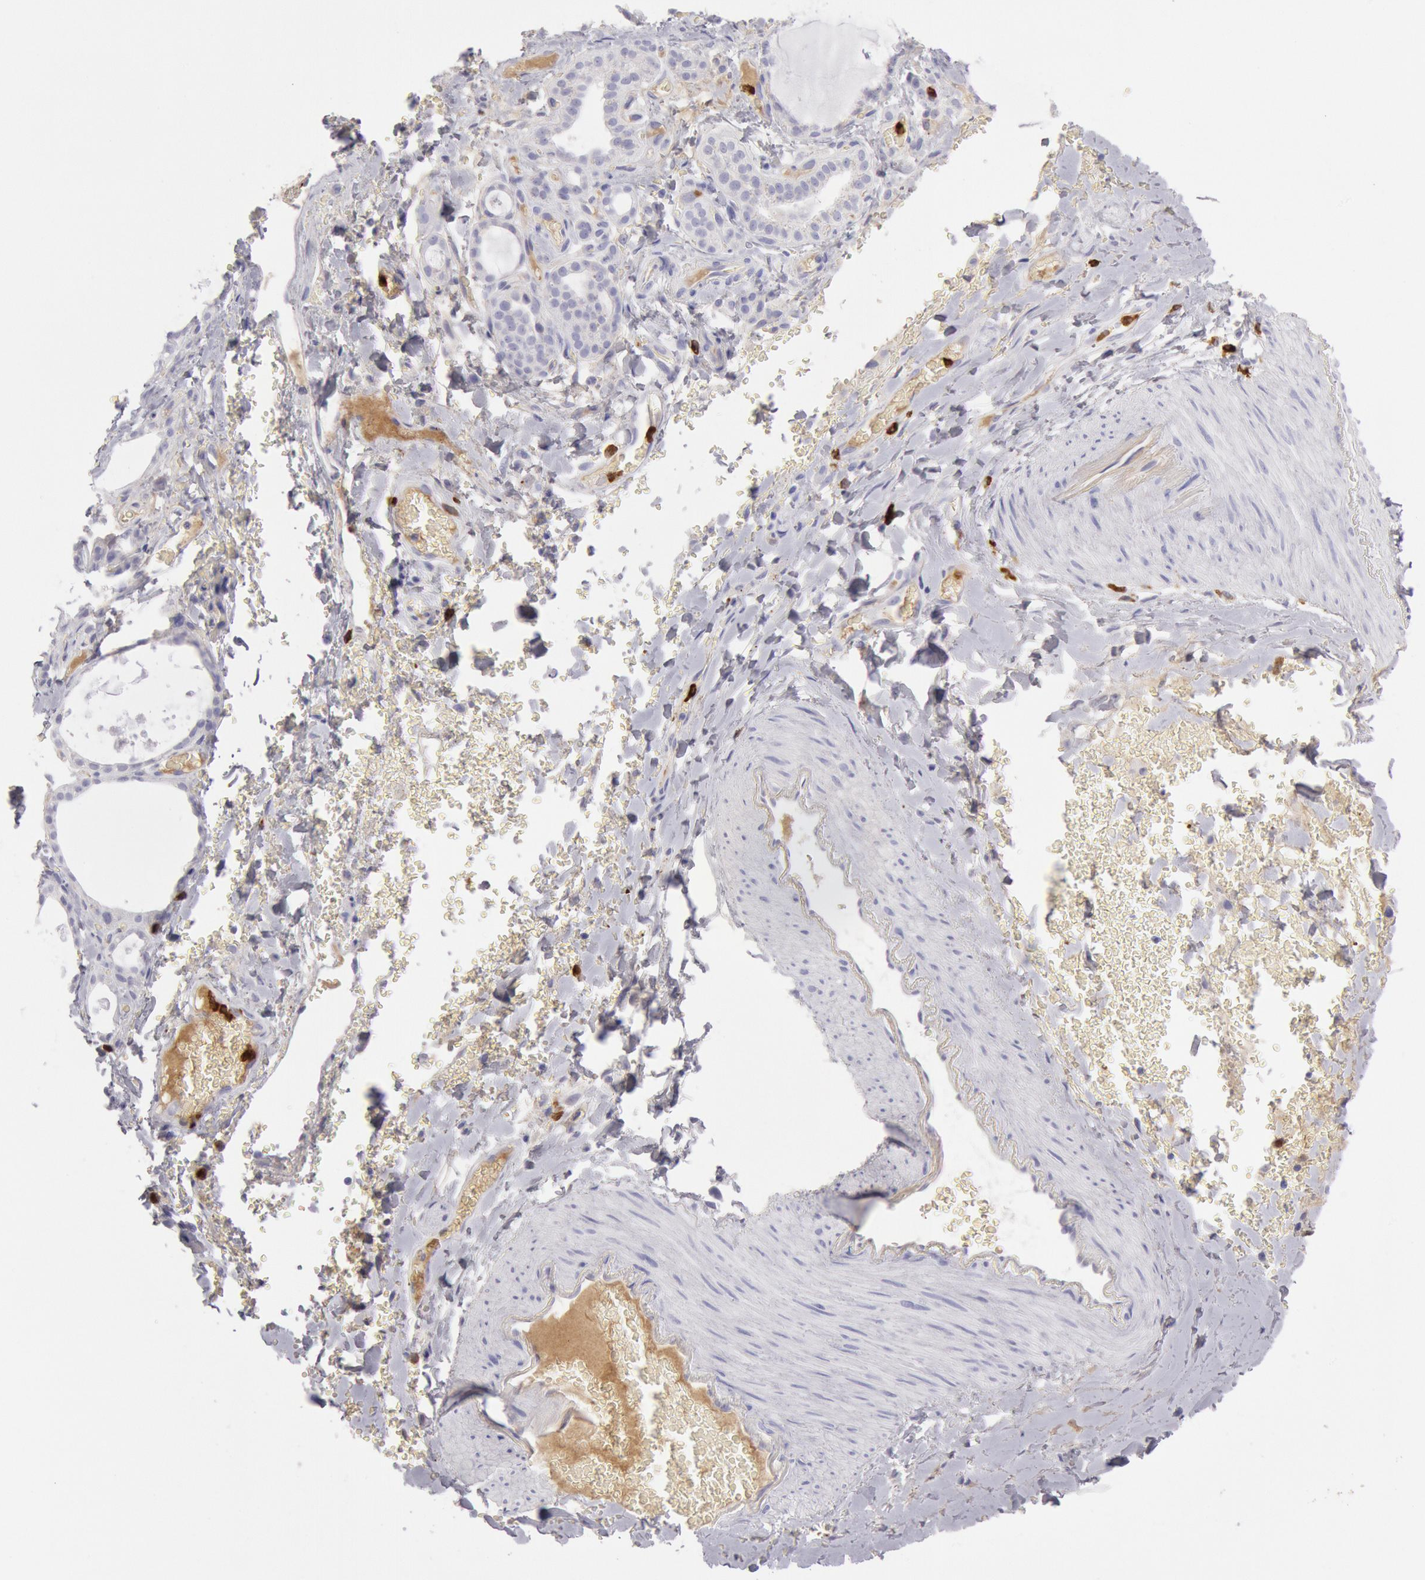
{"staining": {"intensity": "negative", "quantity": "none", "location": "none"}, "tissue": "thyroid gland", "cell_type": "Glandular cells", "image_type": "normal", "snomed": [{"axis": "morphology", "description": "Normal tissue, NOS"}, {"axis": "topography", "description": "Thyroid gland"}], "caption": "High power microscopy micrograph of an immunohistochemistry (IHC) image of normal thyroid gland, revealing no significant positivity in glandular cells.", "gene": "FCN1", "patient": {"sex": "male", "age": 61}}